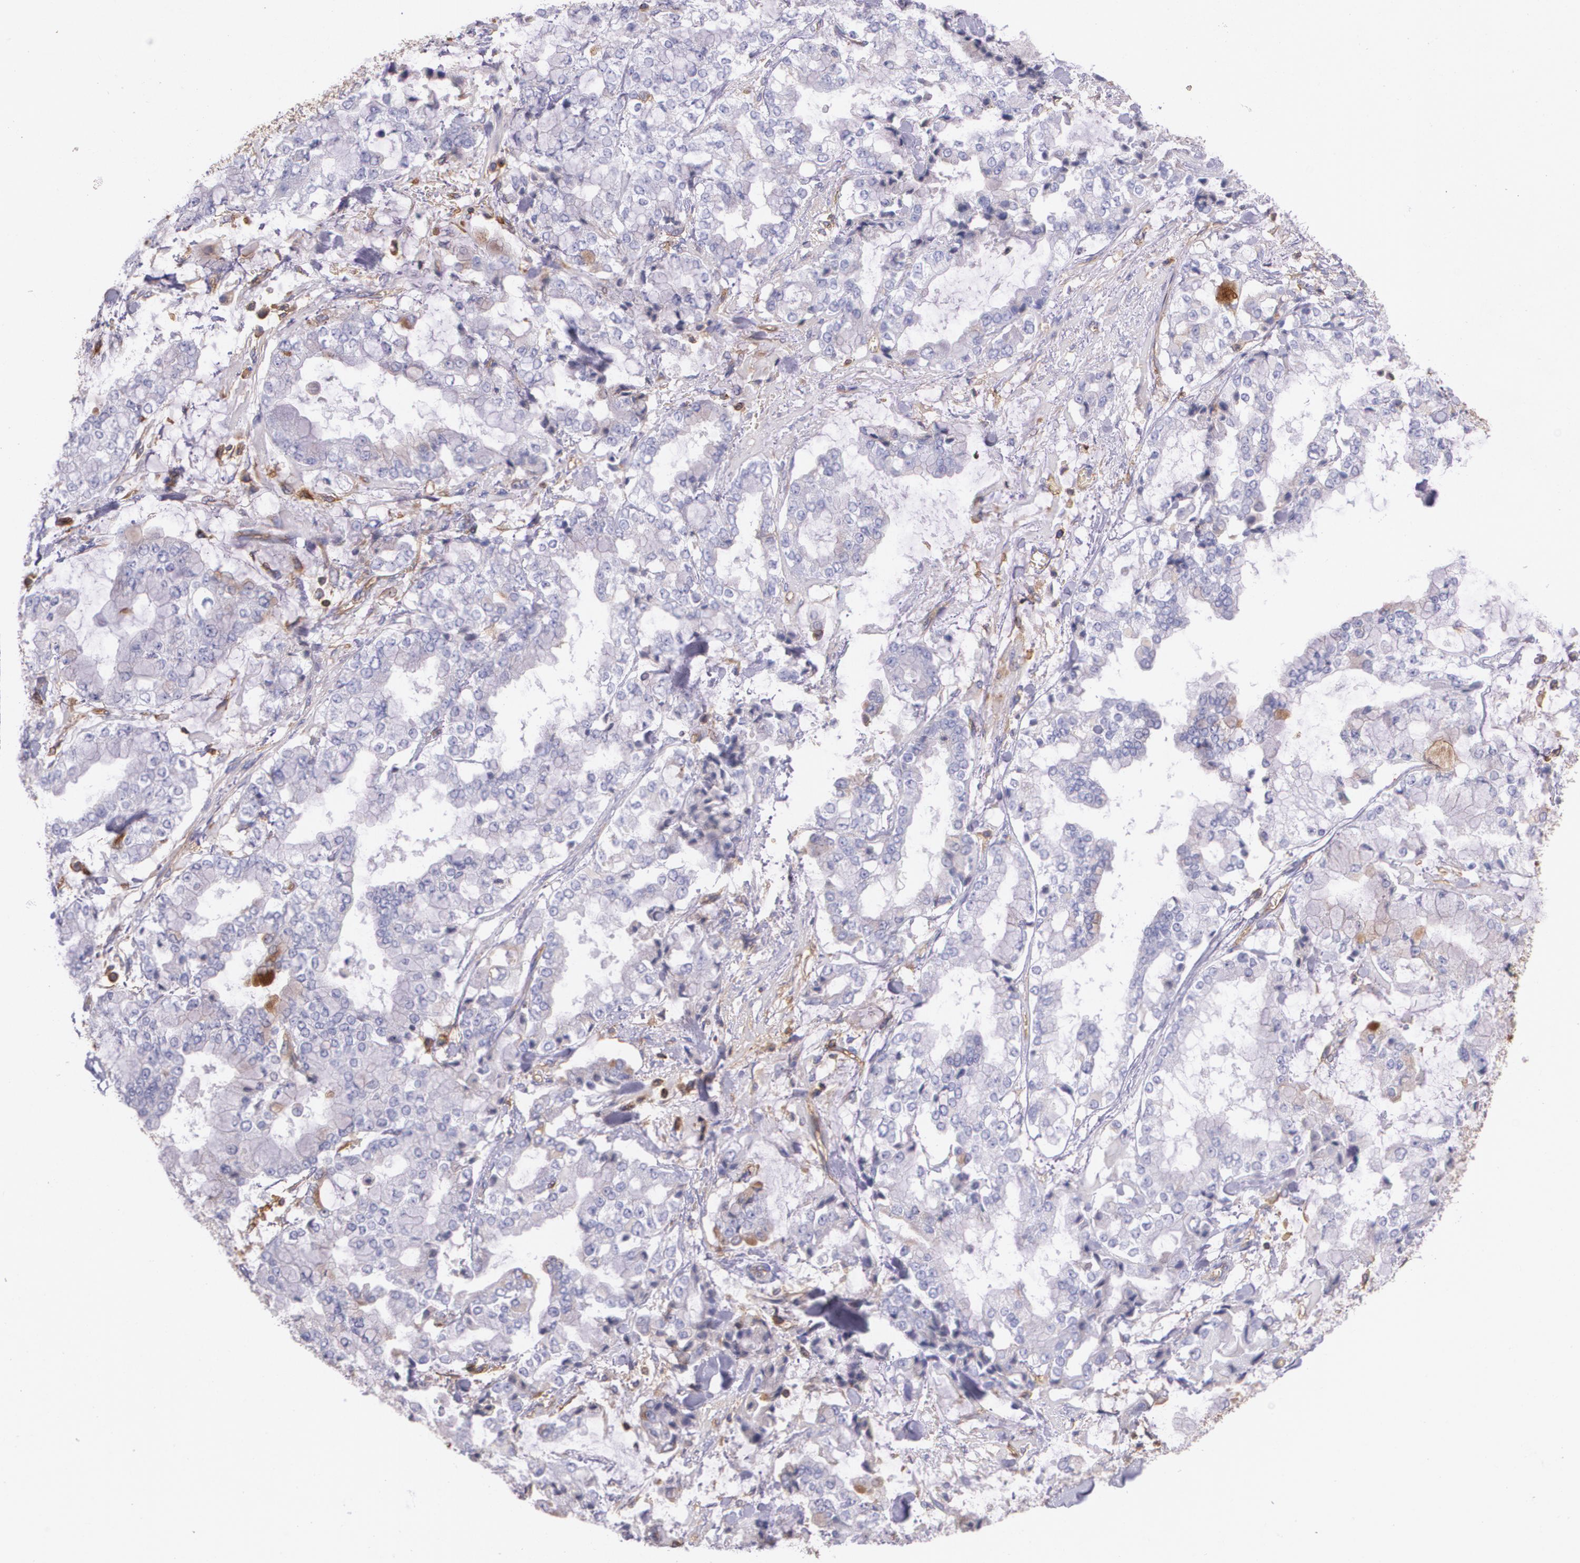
{"staining": {"intensity": "negative", "quantity": "none", "location": "none"}, "tissue": "stomach cancer", "cell_type": "Tumor cells", "image_type": "cancer", "snomed": [{"axis": "morphology", "description": "Normal tissue, NOS"}, {"axis": "morphology", "description": "Adenocarcinoma, NOS"}, {"axis": "topography", "description": "Stomach, upper"}, {"axis": "topography", "description": "Stomach"}], "caption": "An image of human stomach cancer (adenocarcinoma) is negative for staining in tumor cells. Brightfield microscopy of immunohistochemistry stained with DAB (3,3'-diaminobenzidine) (brown) and hematoxylin (blue), captured at high magnification.", "gene": "B2M", "patient": {"sex": "male", "age": 76}}